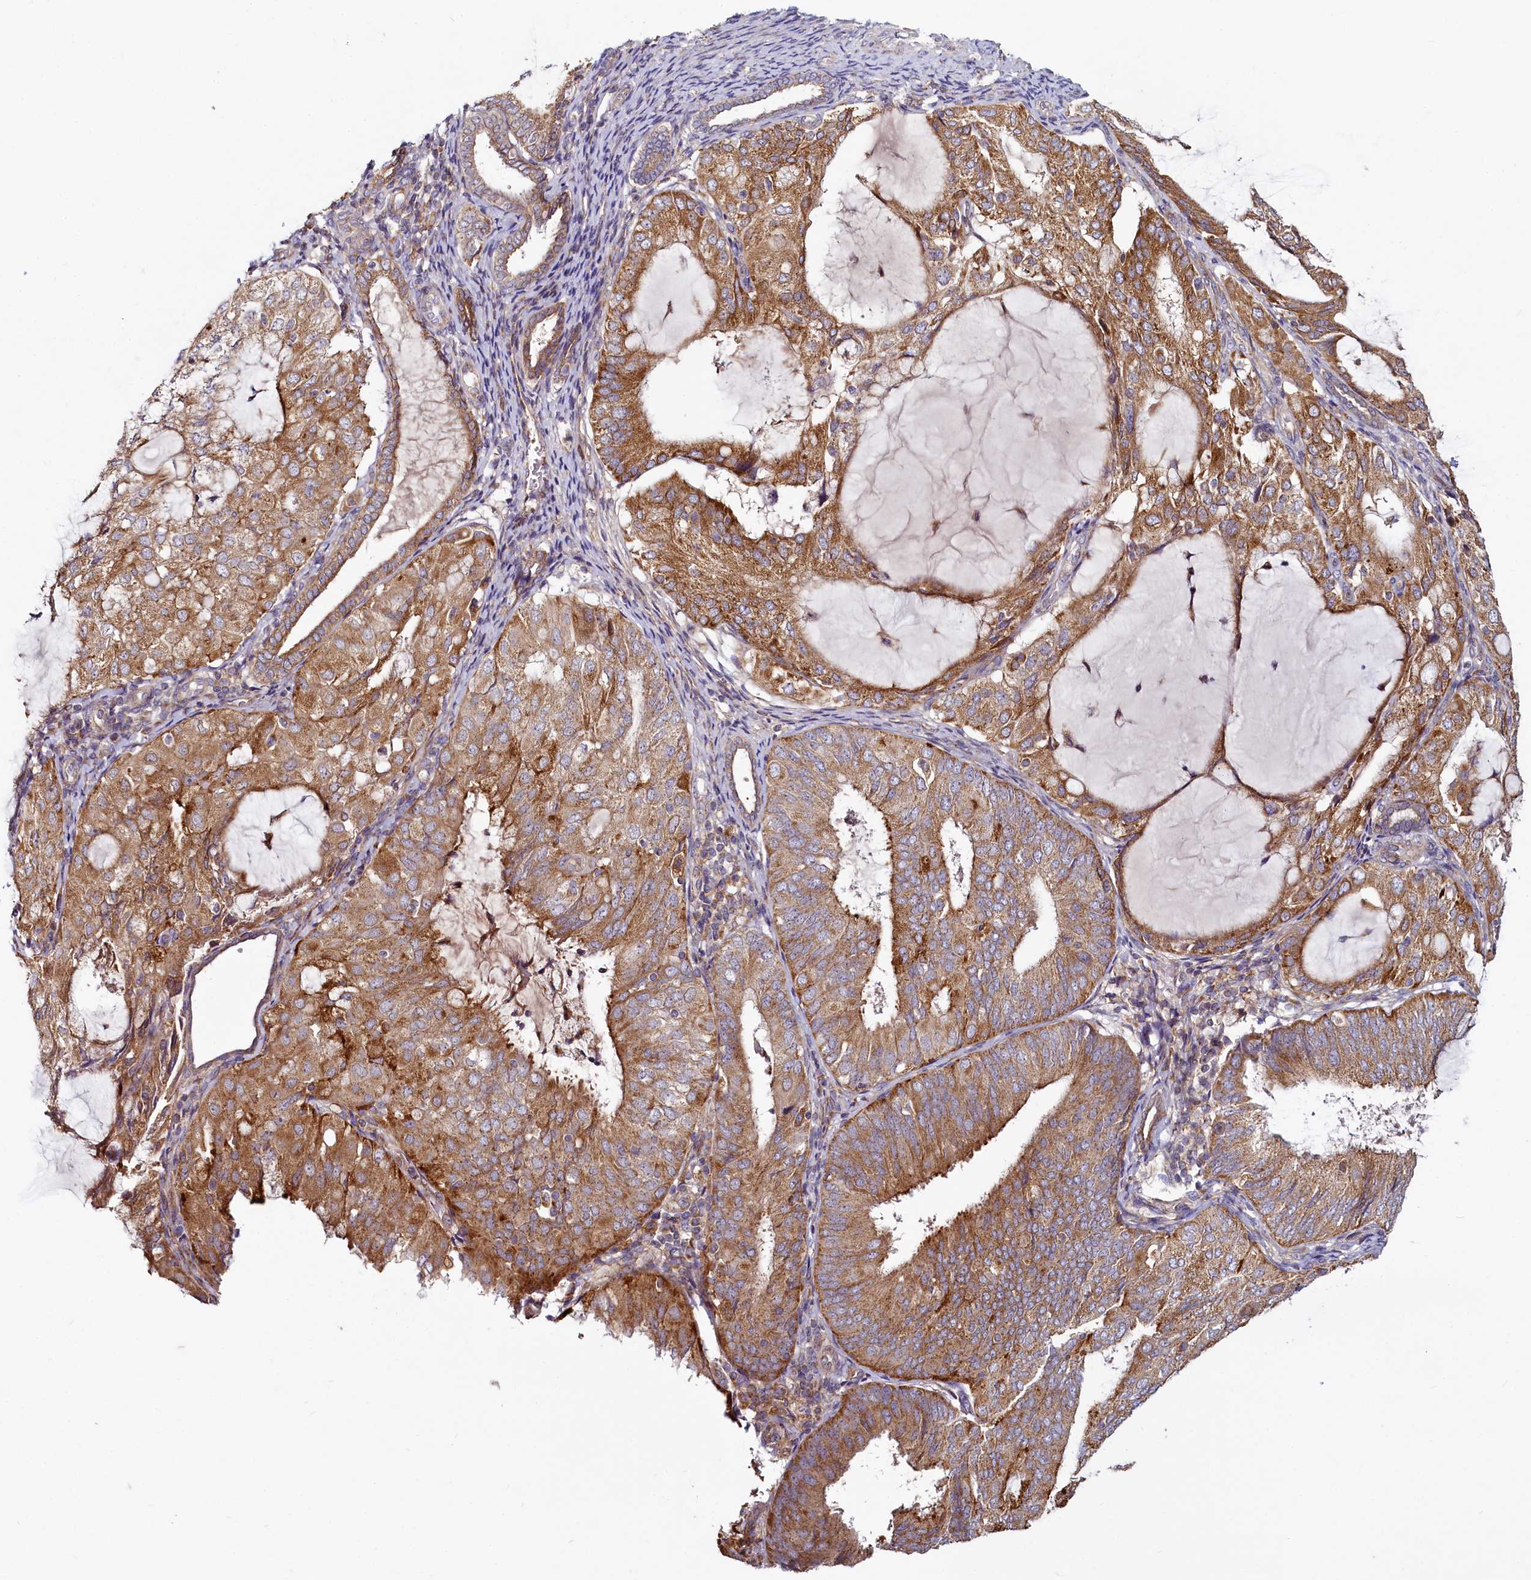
{"staining": {"intensity": "moderate", "quantity": ">75%", "location": "cytoplasmic/membranous"}, "tissue": "endometrial cancer", "cell_type": "Tumor cells", "image_type": "cancer", "snomed": [{"axis": "morphology", "description": "Adenocarcinoma, NOS"}, {"axis": "topography", "description": "Endometrium"}], "caption": "Approximately >75% of tumor cells in endometrial adenocarcinoma display moderate cytoplasmic/membranous protein positivity as visualized by brown immunohistochemical staining.", "gene": "ADCY2", "patient": {"sex": "female", "age": 81}}